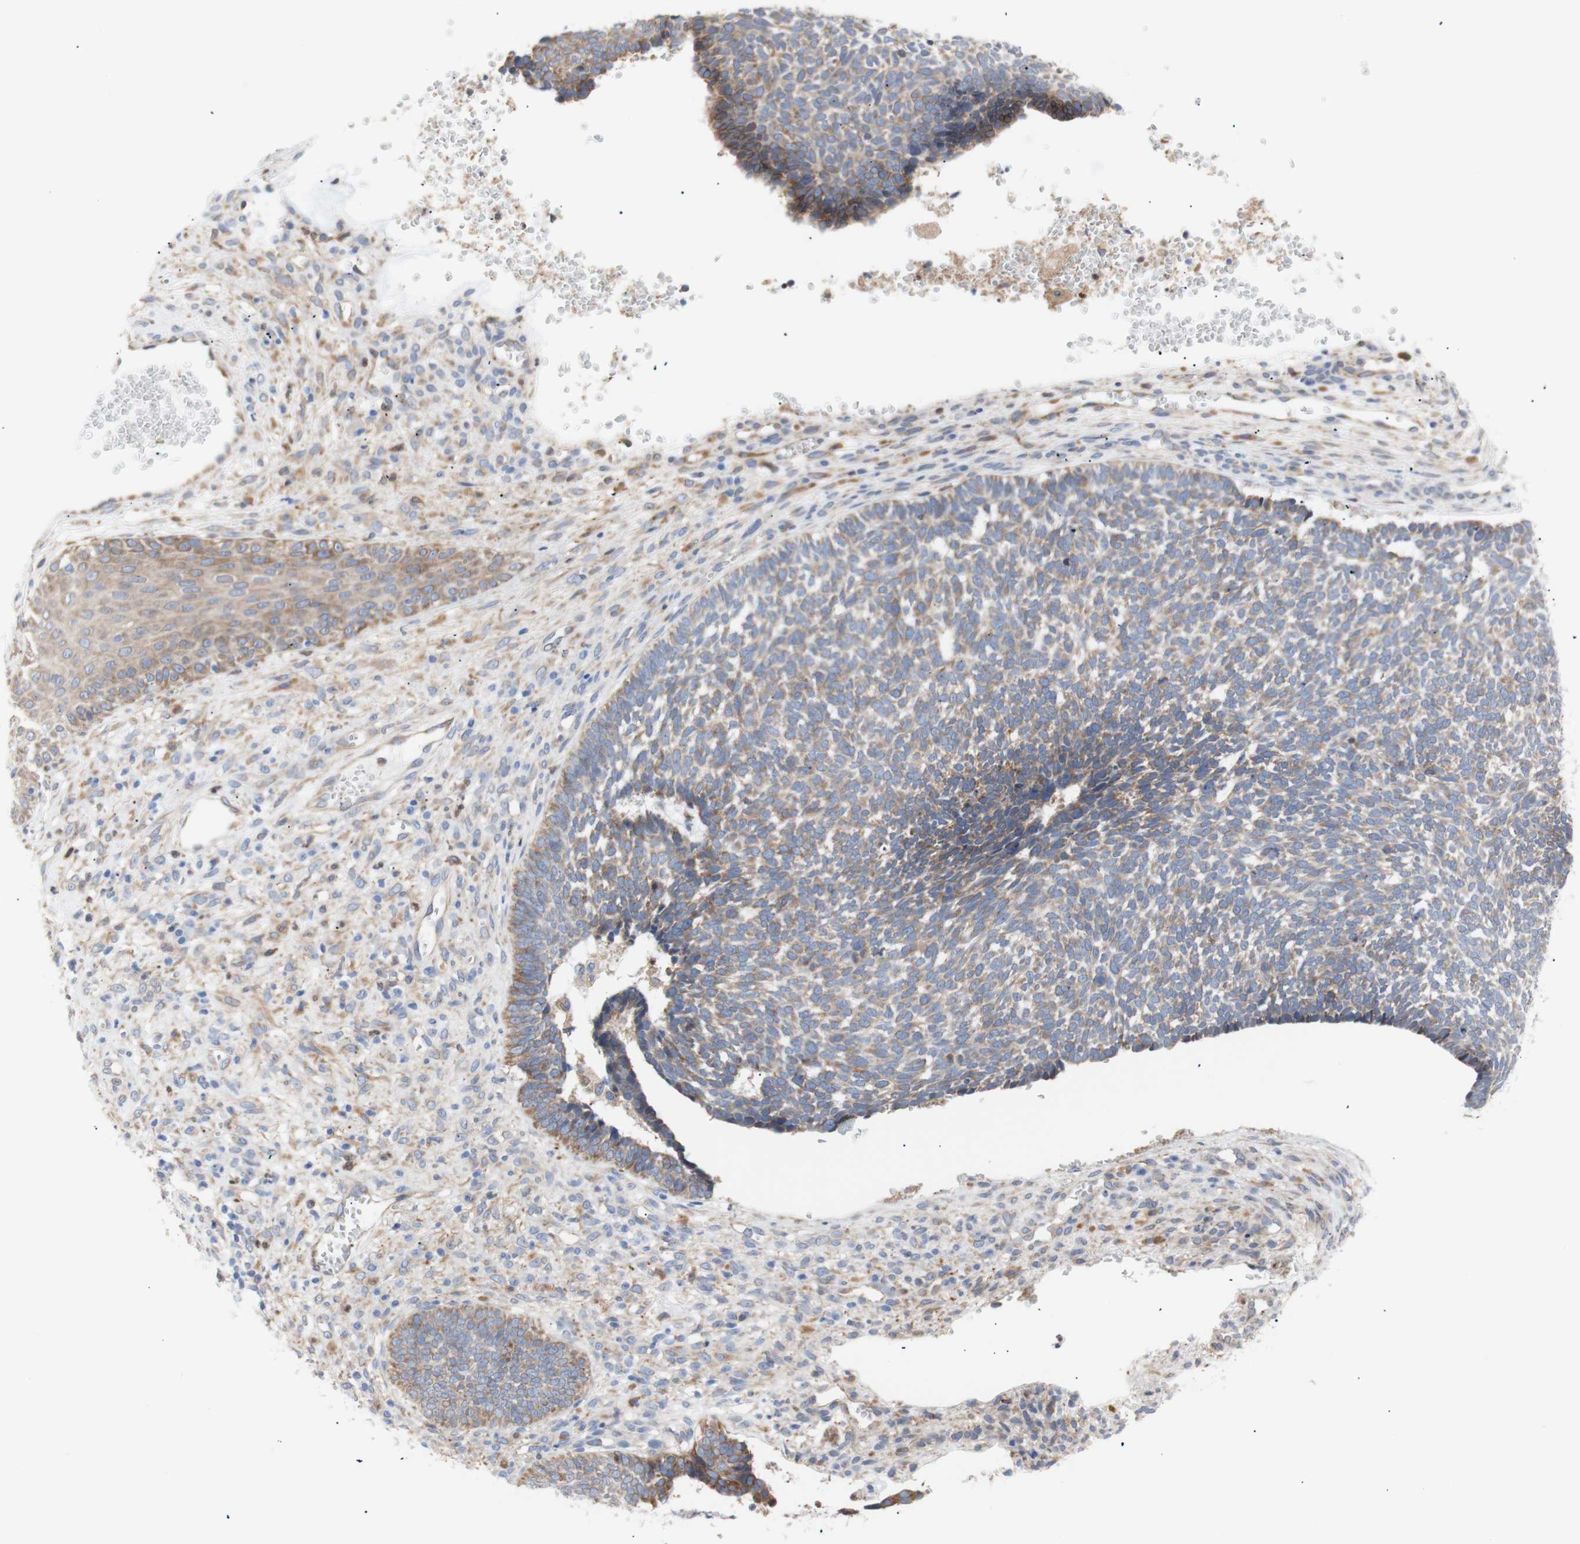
{"staining": {"intensity": "weak", "quantity": "<25%", "location": "cytoplasmic/membranous"}, "tissue": "skin cancer", "cell_type": "Tumor cells", "image_type": "cancer", "snomed": [{"axis": "morphology", "description": "Basal cell carcinoma"}, {"axis": "topography", "description": "Skin"}], "caption": "A high-resolution micrograph shows immunohistochemistry (IHC) staining of skin cancer (basal cell carcinoma), which displays no significant expression in tumor cells. (Immunohistochemistry, brightfield microscopy, high magnification).", "gene": "ERLIN1", "patient": {"sex": "male", "age": 84}}